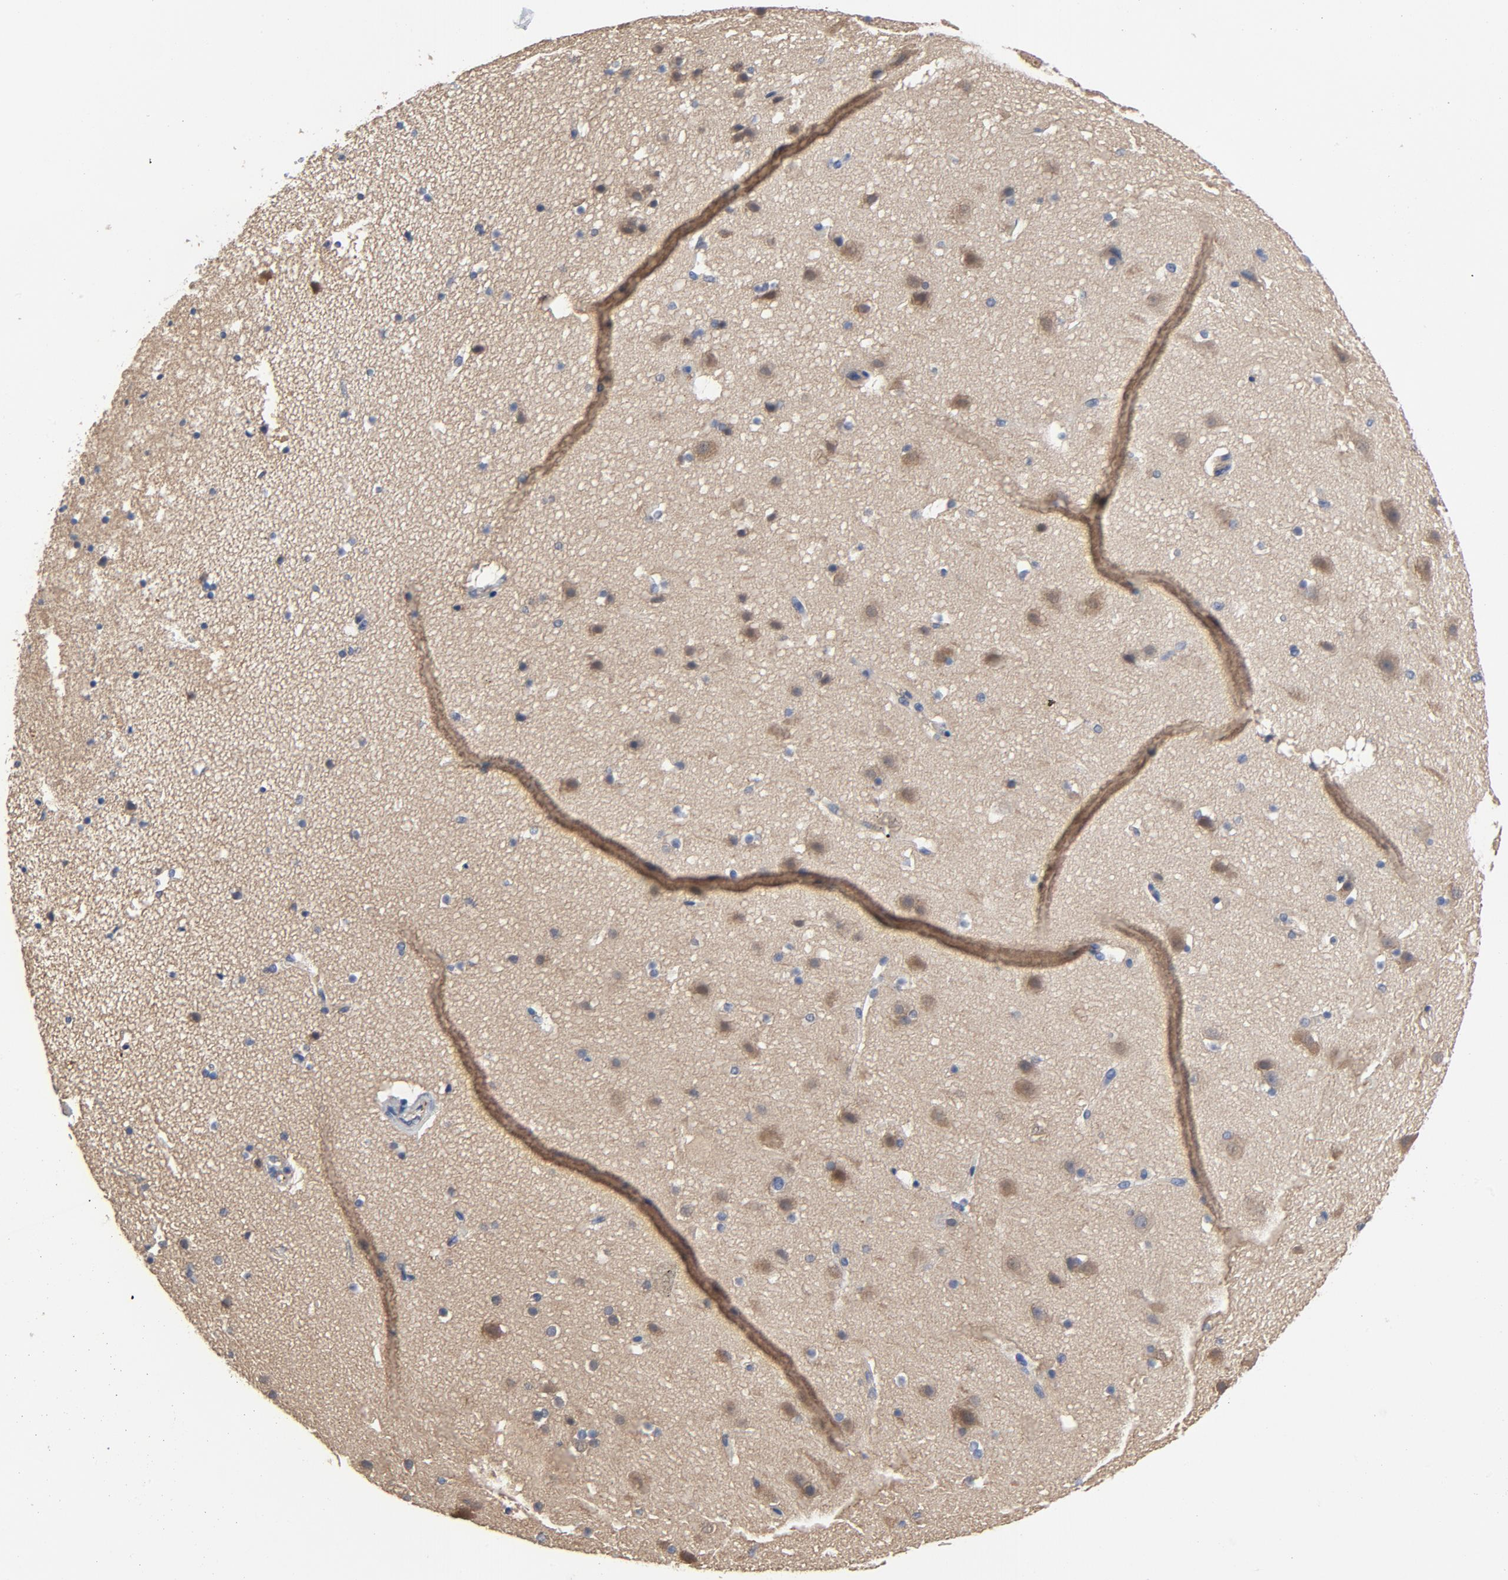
{"staining": {"intensity": "weak", "quantity": ">75%", "location": "cytoplasmic/membranous"}, "tissue": "cerebral cortex", "cell_type": "Endothelial cells", "image_type": "normal", "snomed": [{"axis": "morphology", "description": "Normal tissue, NOS"}, {"axis": "topography", "description": "Cerebral cortex"}], "caption": "Normal cerebral cortex exhibits weak cytoplasmic/membranous staining in approximately >75% of endothelial cells, visualized by immunohistochemistry.", "gene": "DYNLT3", "patient": {"sex": "male", "age": 45}}